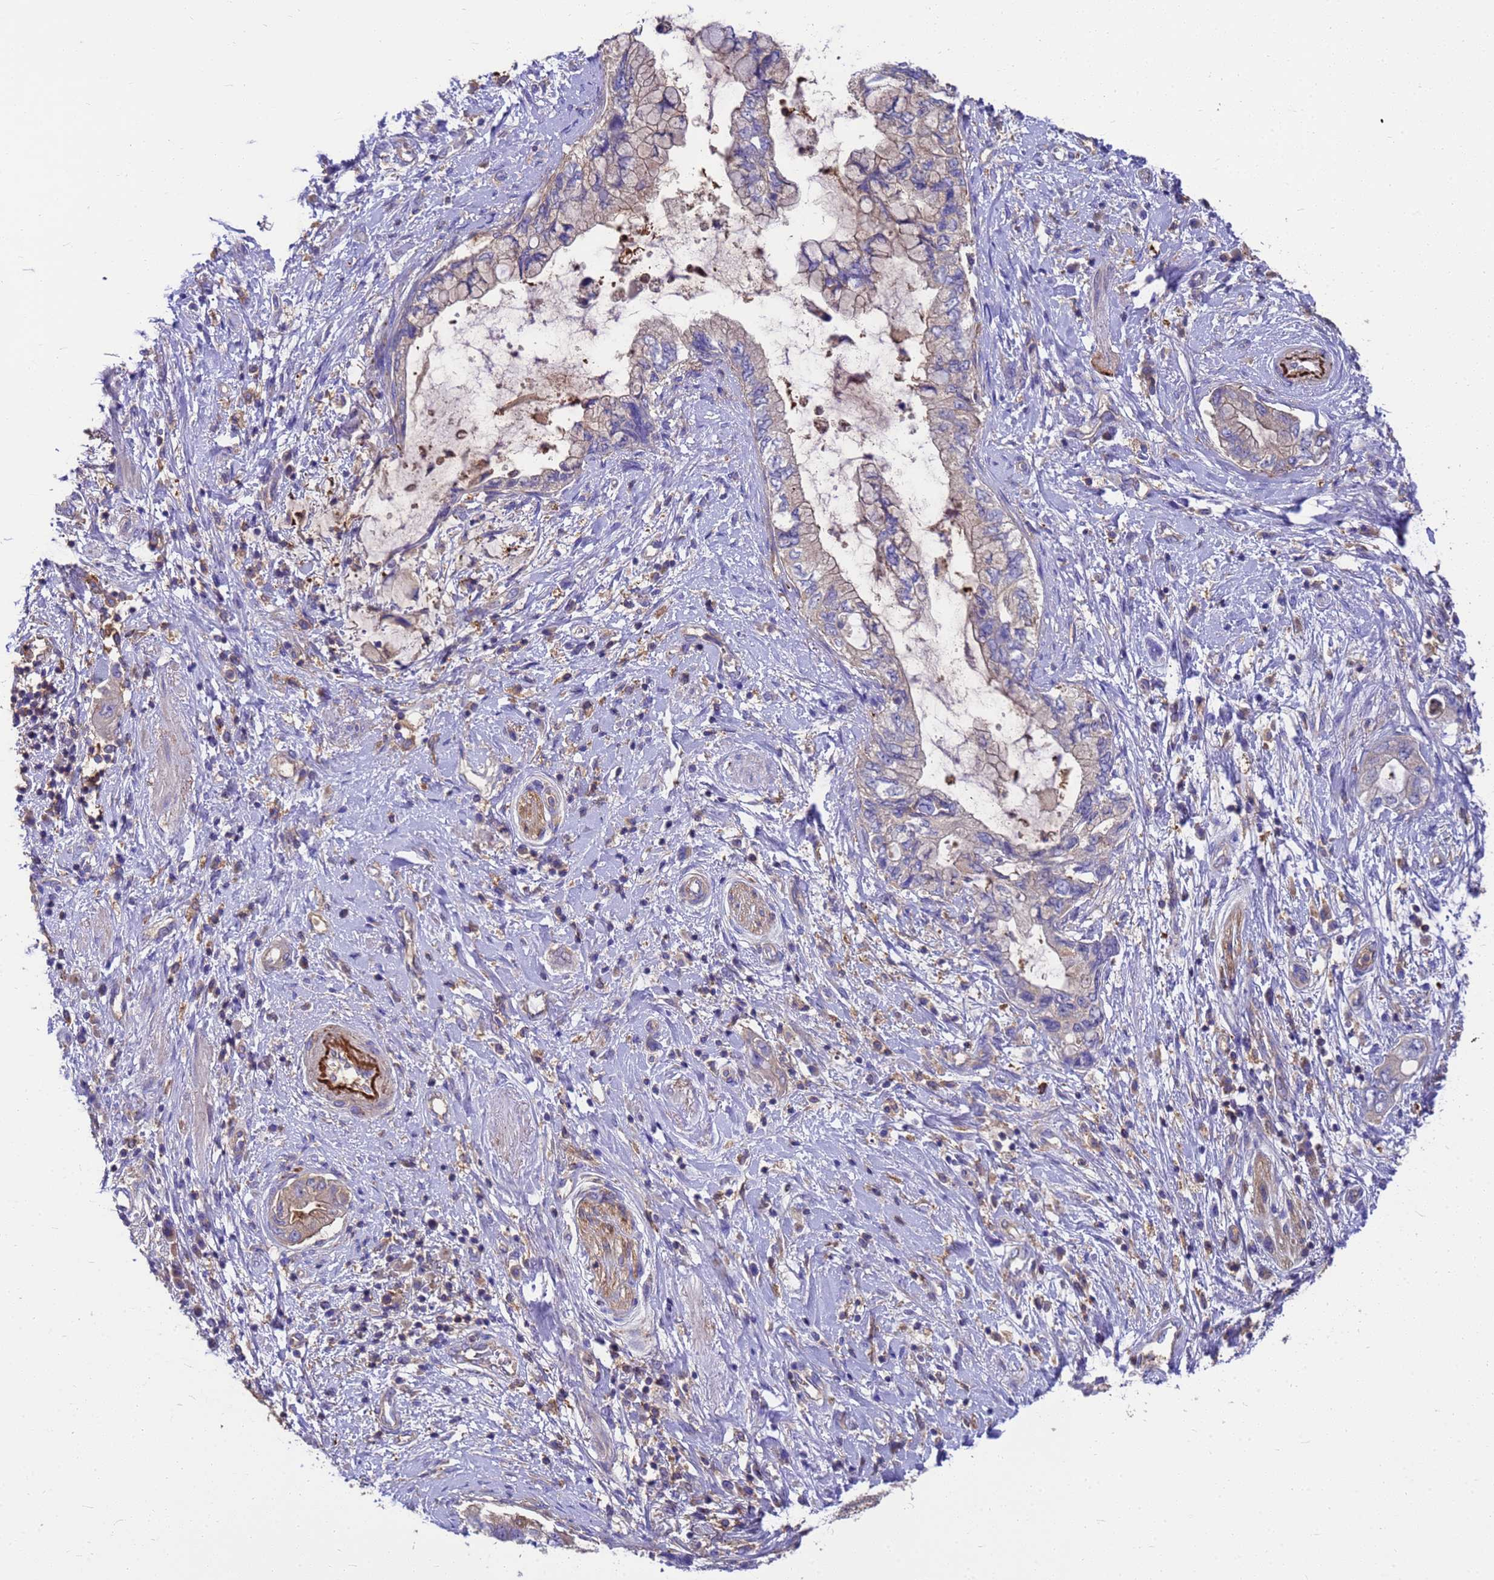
{"staining": {"intensity": "weak", "quantity": "<25%", "location": "cytoplasmic/membranous"}, "tissue": "pancreatic cancer", "cell_type": "Tumor cells", "image_type": "cancer", "snomed": [{"axis": "morphology", "description": "Adenocarcinoma, NOS"}, {"axis": "topography", "description": "Pancreas"}], "caption": "Pancreatic cancer (adenocarcinoma) was stained to show a protein in brown. There is no significant positivity in tumor cells. (DAB immunohistochemistry with hematoxylin counter stain).", "gene": "ZNF235", "patient": {"sex": "female", "age": 73}}